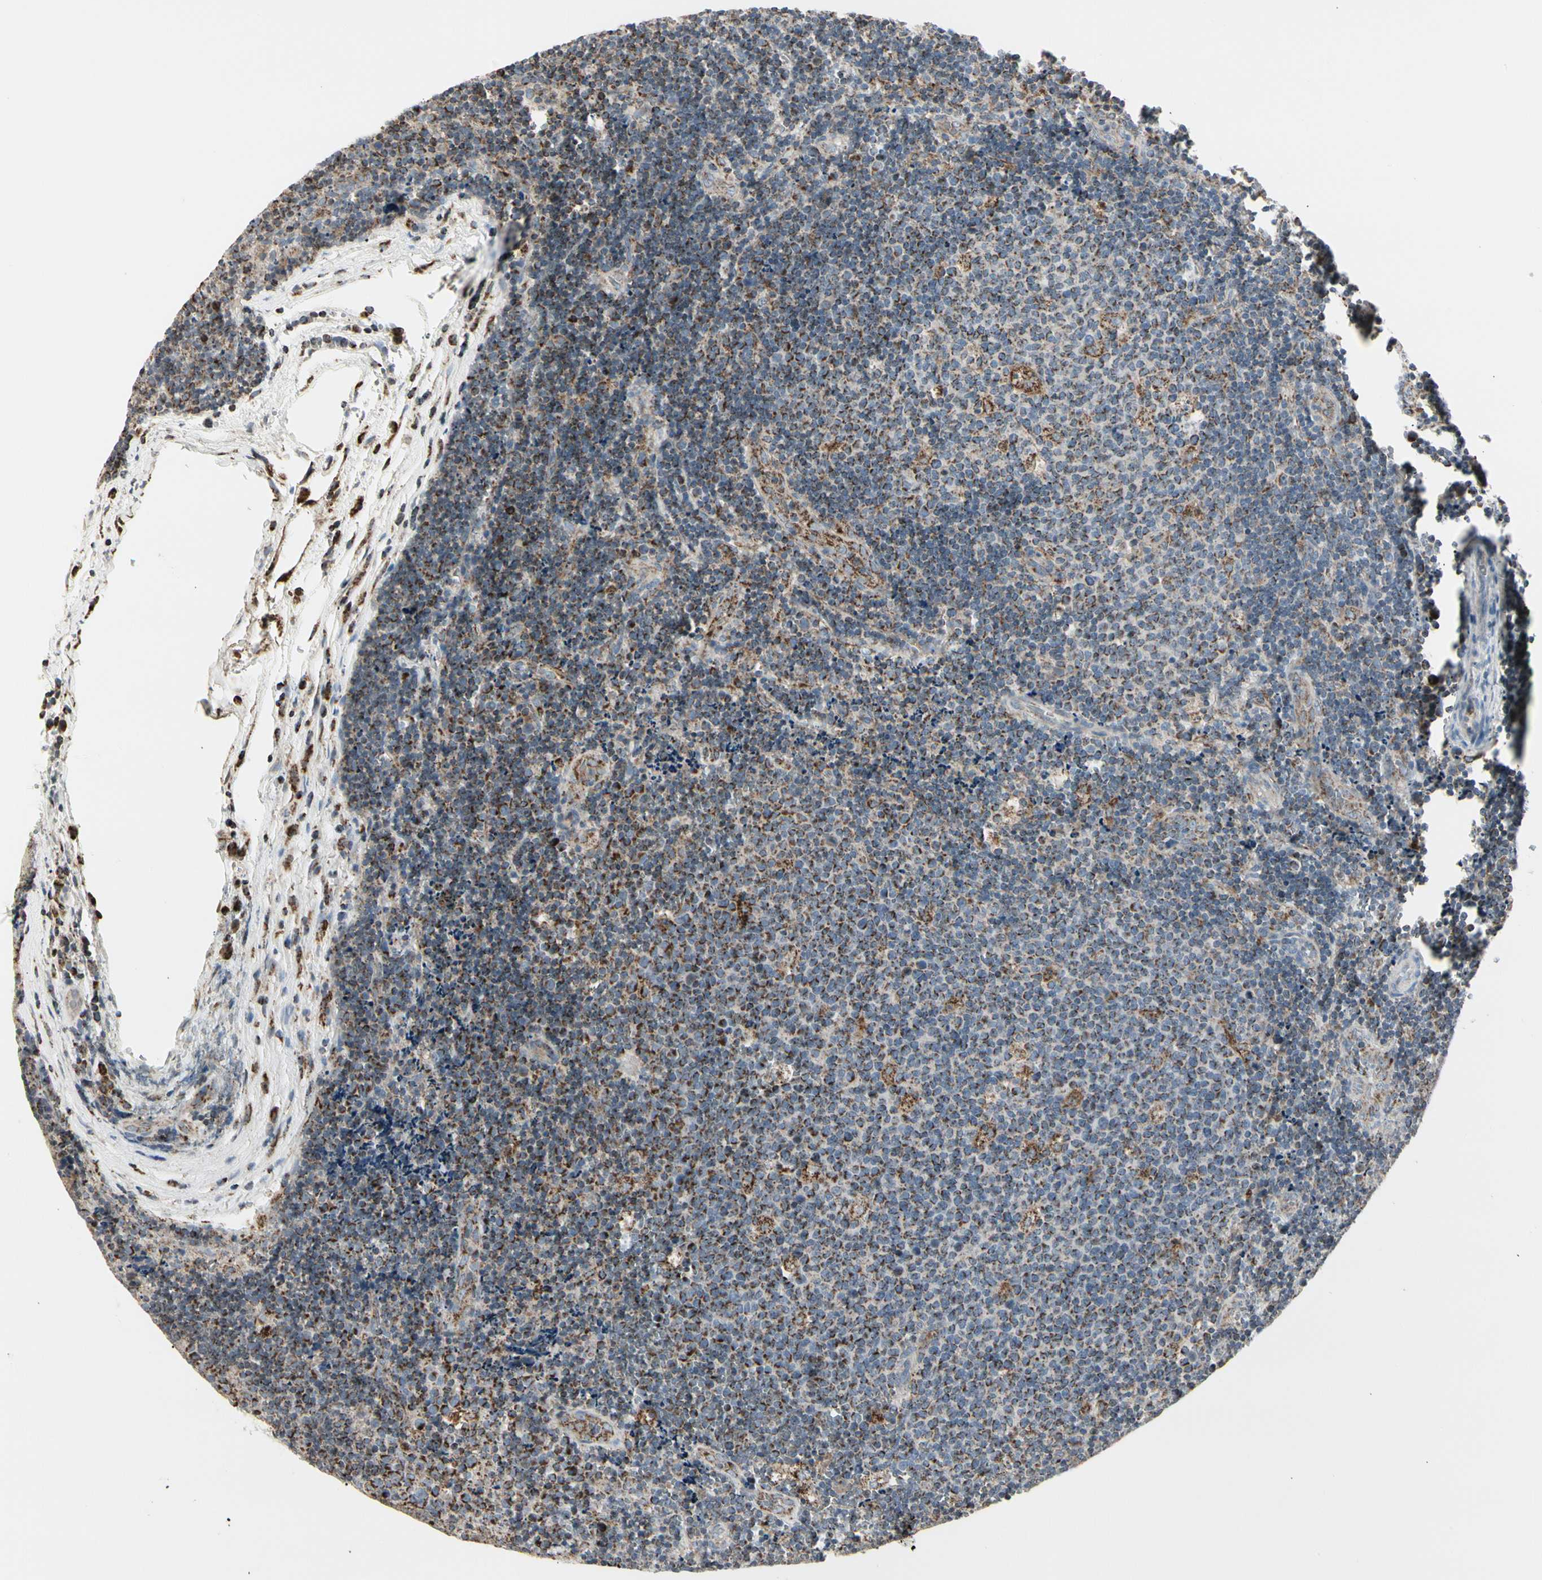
{"staining": {"intensity": "strong", "quantity": ">75%", "location": "cytoplasmic/membranous"}, "tissue": "lymph node", "cell_type": "Germinal center cells", "image_type": "normal", "snomed": [{"axis": "morphology", "description": "Normal tissue, NOS"}, {"axis": "topography", "description": "Lymph node"}, {"axis": "topography", "description": "Salivary gland"}], "caption": "High-power microscopy captured an IHC photomicrograph of normal lymph node, revealing strong cytoplasmic/membranous staining in about >75% of germinal center cells. The staining was performed using DAB (3,3'-diaminobenzidine), with brown indicating positive protein expression. Nuclei are stained blue with hematoxylin.", "gene": "TMEM176A", "patient": {"sex": "male", "age": 8}}